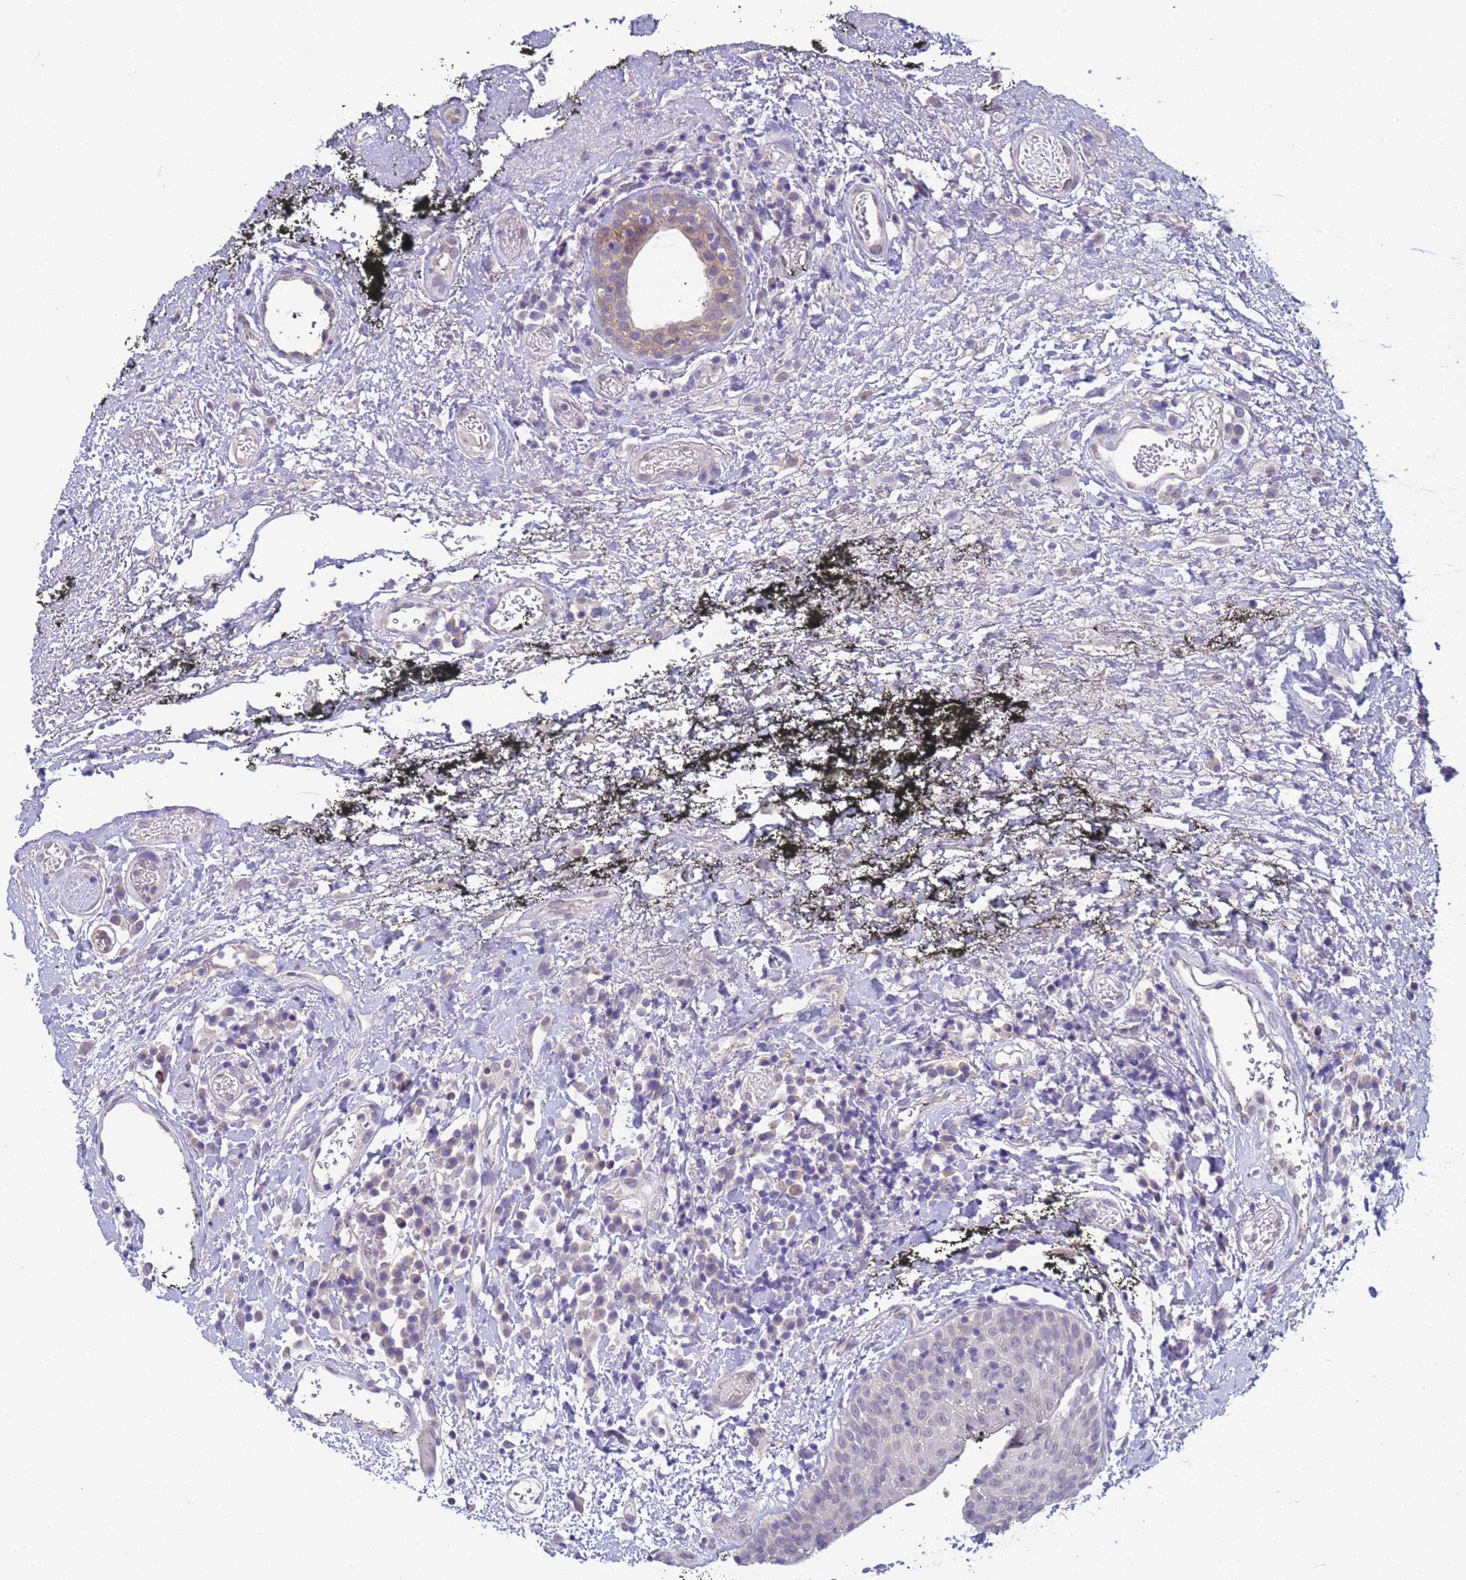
{"staining": {"intensity": "negative", "quantity": "none", "location": "none"}, "tissue": "oral mucosa", "cell_type": "Squamous epithelial cells", "image_type": "normal", "snomed": [{"axis": "morphology", "description": "Normal tissue, NOS"}, {"axis": "topography", "description": "Oral tissue"}], "caption": "Immunohistochemistry histopathology image of unremarkable human oral mucosa stained for a protein (brown), which exhibits no expression in squamous epithelial cells.", "gene": "TRMT10A", "patient": {"sex": "male", "age": 74}}